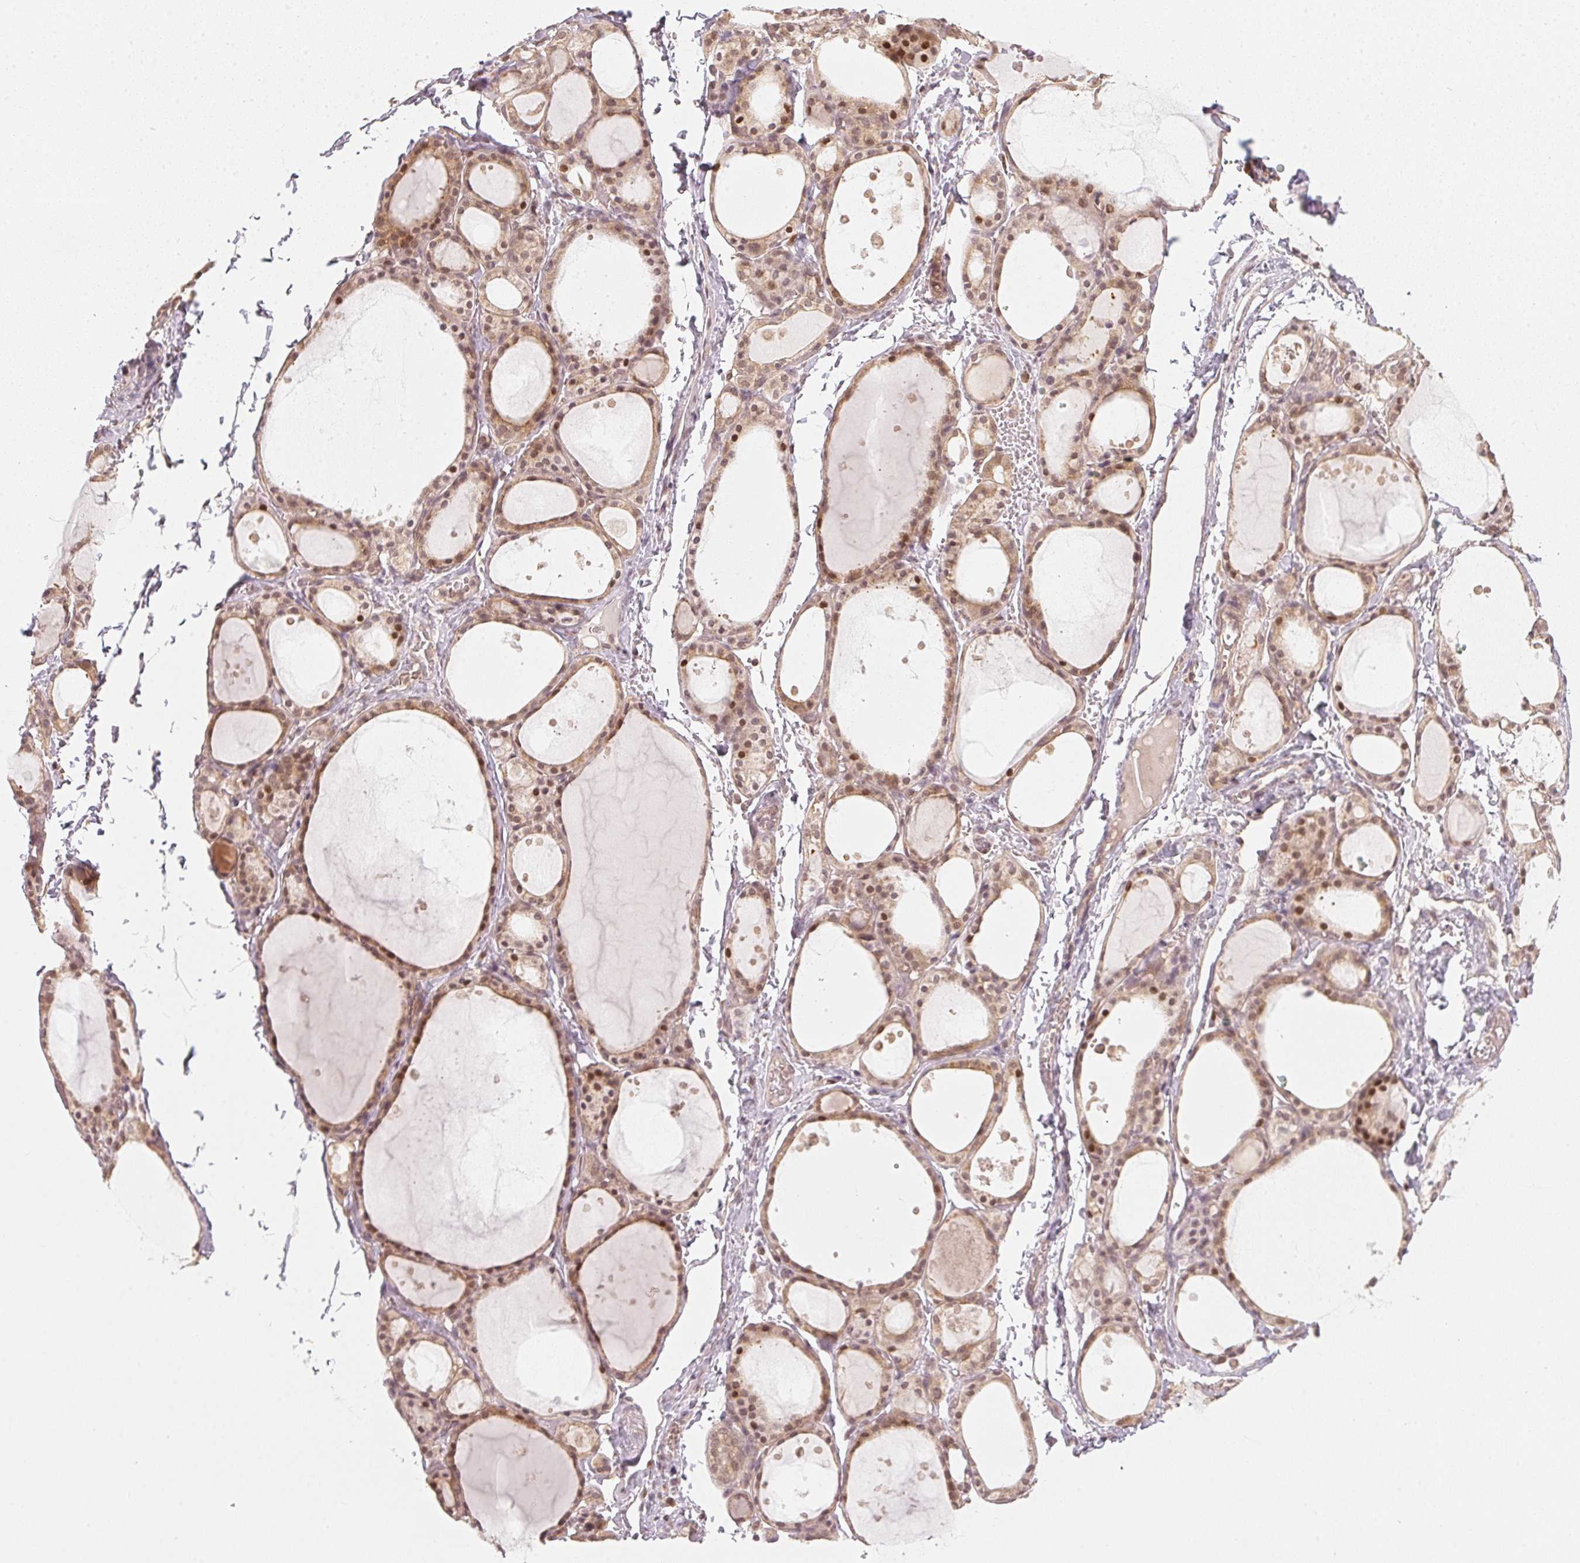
{"staining": {"intensity": "moderate", "quantity": ">75%", "location": "cytoplasmic/membranous,nuclear"}, "tissue": "thyroid gland", "cell_type": "Glandular cells", "image_type": "normal", "snomed": [{"axis": "morphology", "description": "Normal tissue, NOS"}, {"axis": "topography", "description": "Thyroid gland"}], "caption": "High-magnification brightfield microscopy of normal thyroid gland stained with DAB (brown) and counterstained with hematoxylin (blue). glandular cells exhibit moderate cytoplasmic/membranous,nuclear positivity is seen in about>75% of cells.", "gene": "UBE2L3", "patient": {"sex": "male", "age": 68}}